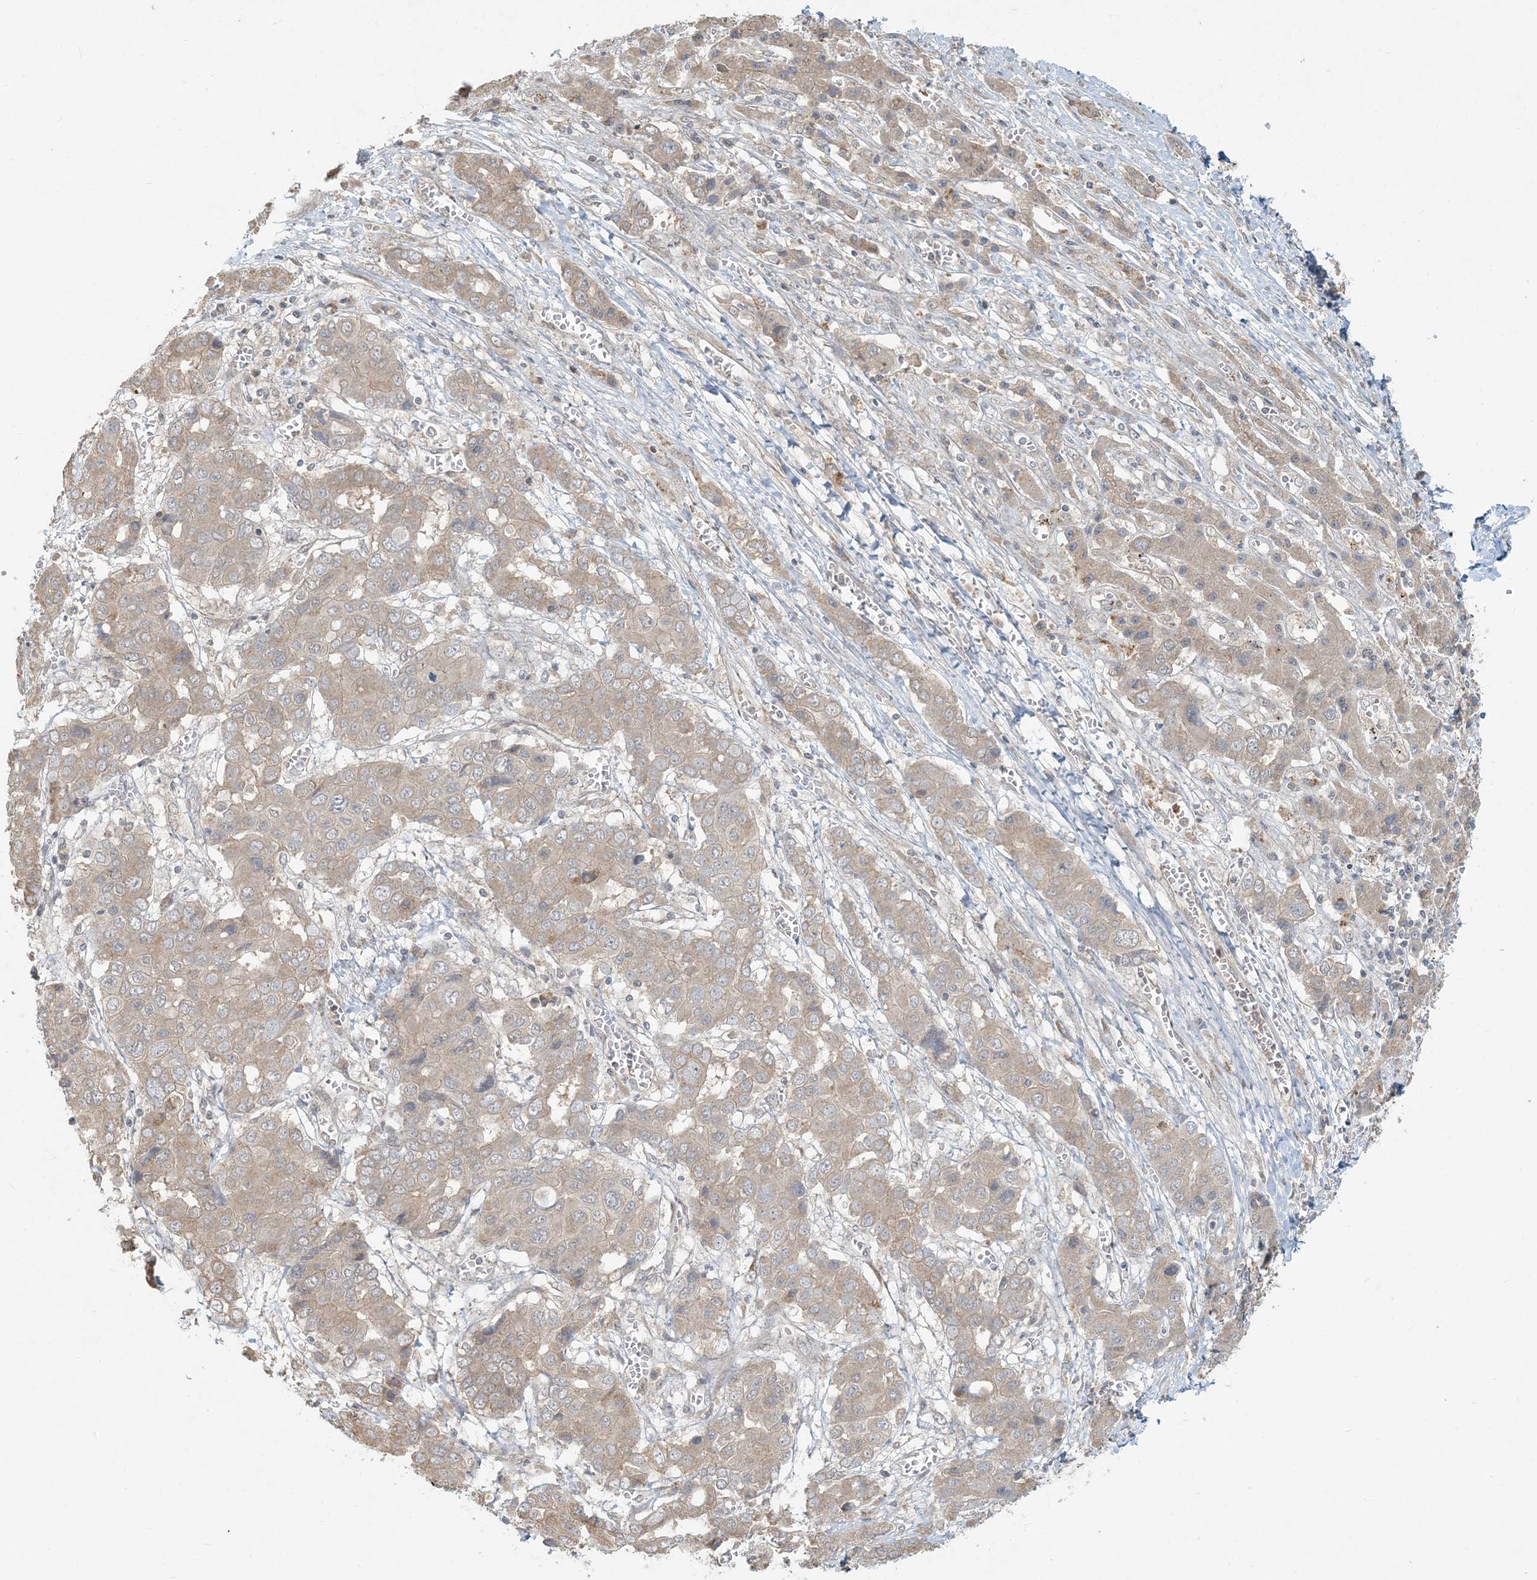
{"staining": {"intensity": "weak", "quantity": "<25%", "location": "cytoplasmic/membranous"}, "tissue": "liver cancer", "cell_type": "Tumor cells", "image_type": "cancer", "snomed": [{"axis": "morphology", "description": "Cholangiocarcinoma"}, {"axis": "topography", "description": "Liver"}], "caption": "This histopathology image is of cholangiocarcinoma (liver) stained with IHC to label a protein in brown with the nuclei are counter-stained blue. There is no expression in tumor cells. The staining is performed using DAB (3,3'-diaminobenzidine) brown chromogen with nuclei counter-stained in using hematoxylin.", "gene": "BCORL1", "patient": {"sex": "male", "age": 67}}